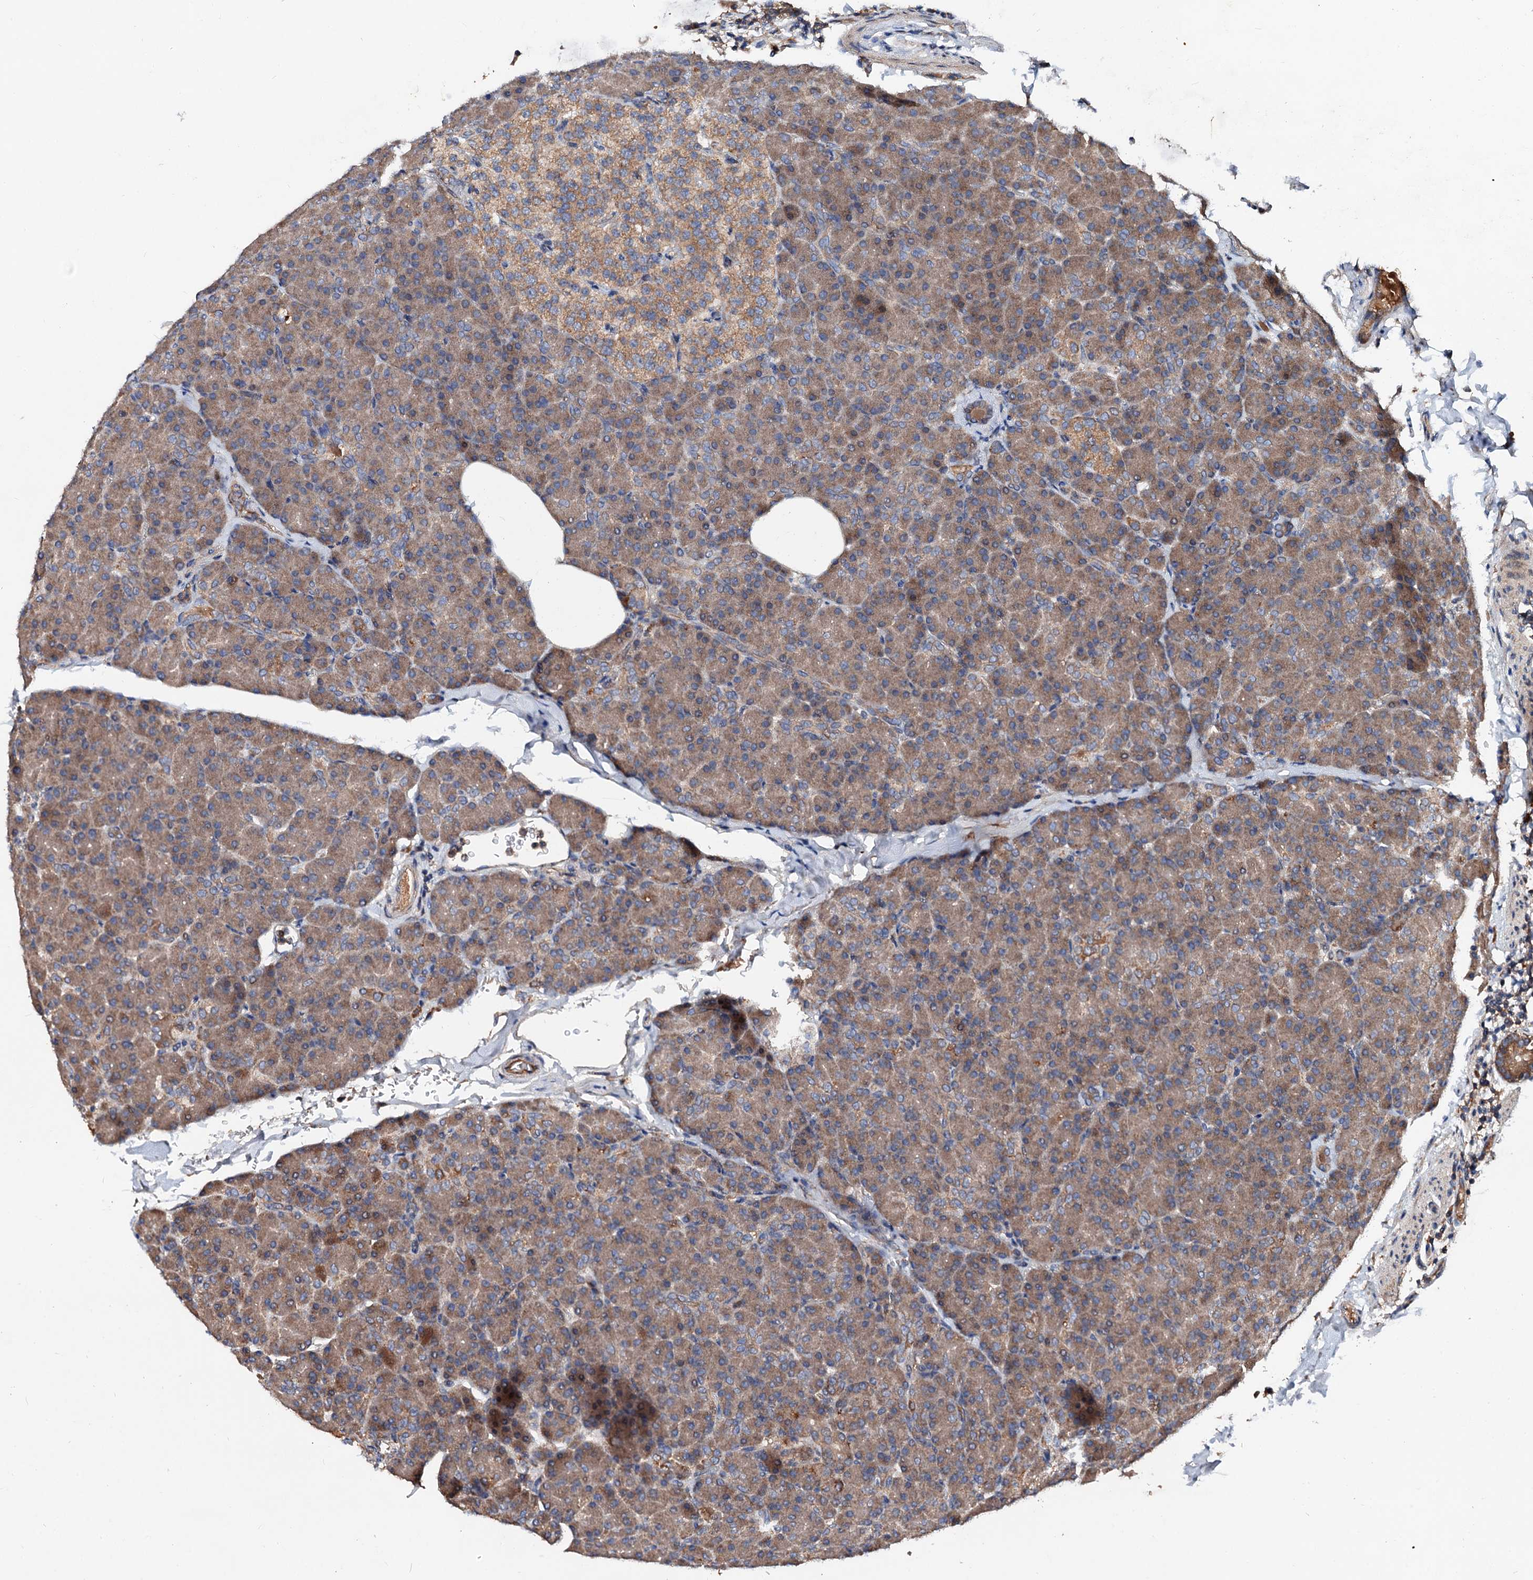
{"staining": {"intensity": "moderate", "quantity": ">75%", "location": "cytoplasmic/membranous"}, "tissue": "pancreas", "cell_type": "Exocrine glandular cells", "image_type": "normal", "snomed": [{"axis": "morphology", "description": "Normal tissue, NOS"}, {"axis": "topography", "description": "Pancreas"}], "caption": "Unremarkable pancreas demonstrates moderate cytoplasmic/membranous staining in approximately >75% of exocrine glandular cells, visualized by immunohistochemistry. Immunohistochemistry stains the protein in brown and the nuclei are stained blue.", "gene": "EXTL1", "patient": {"sex": "female", "age": 43}}